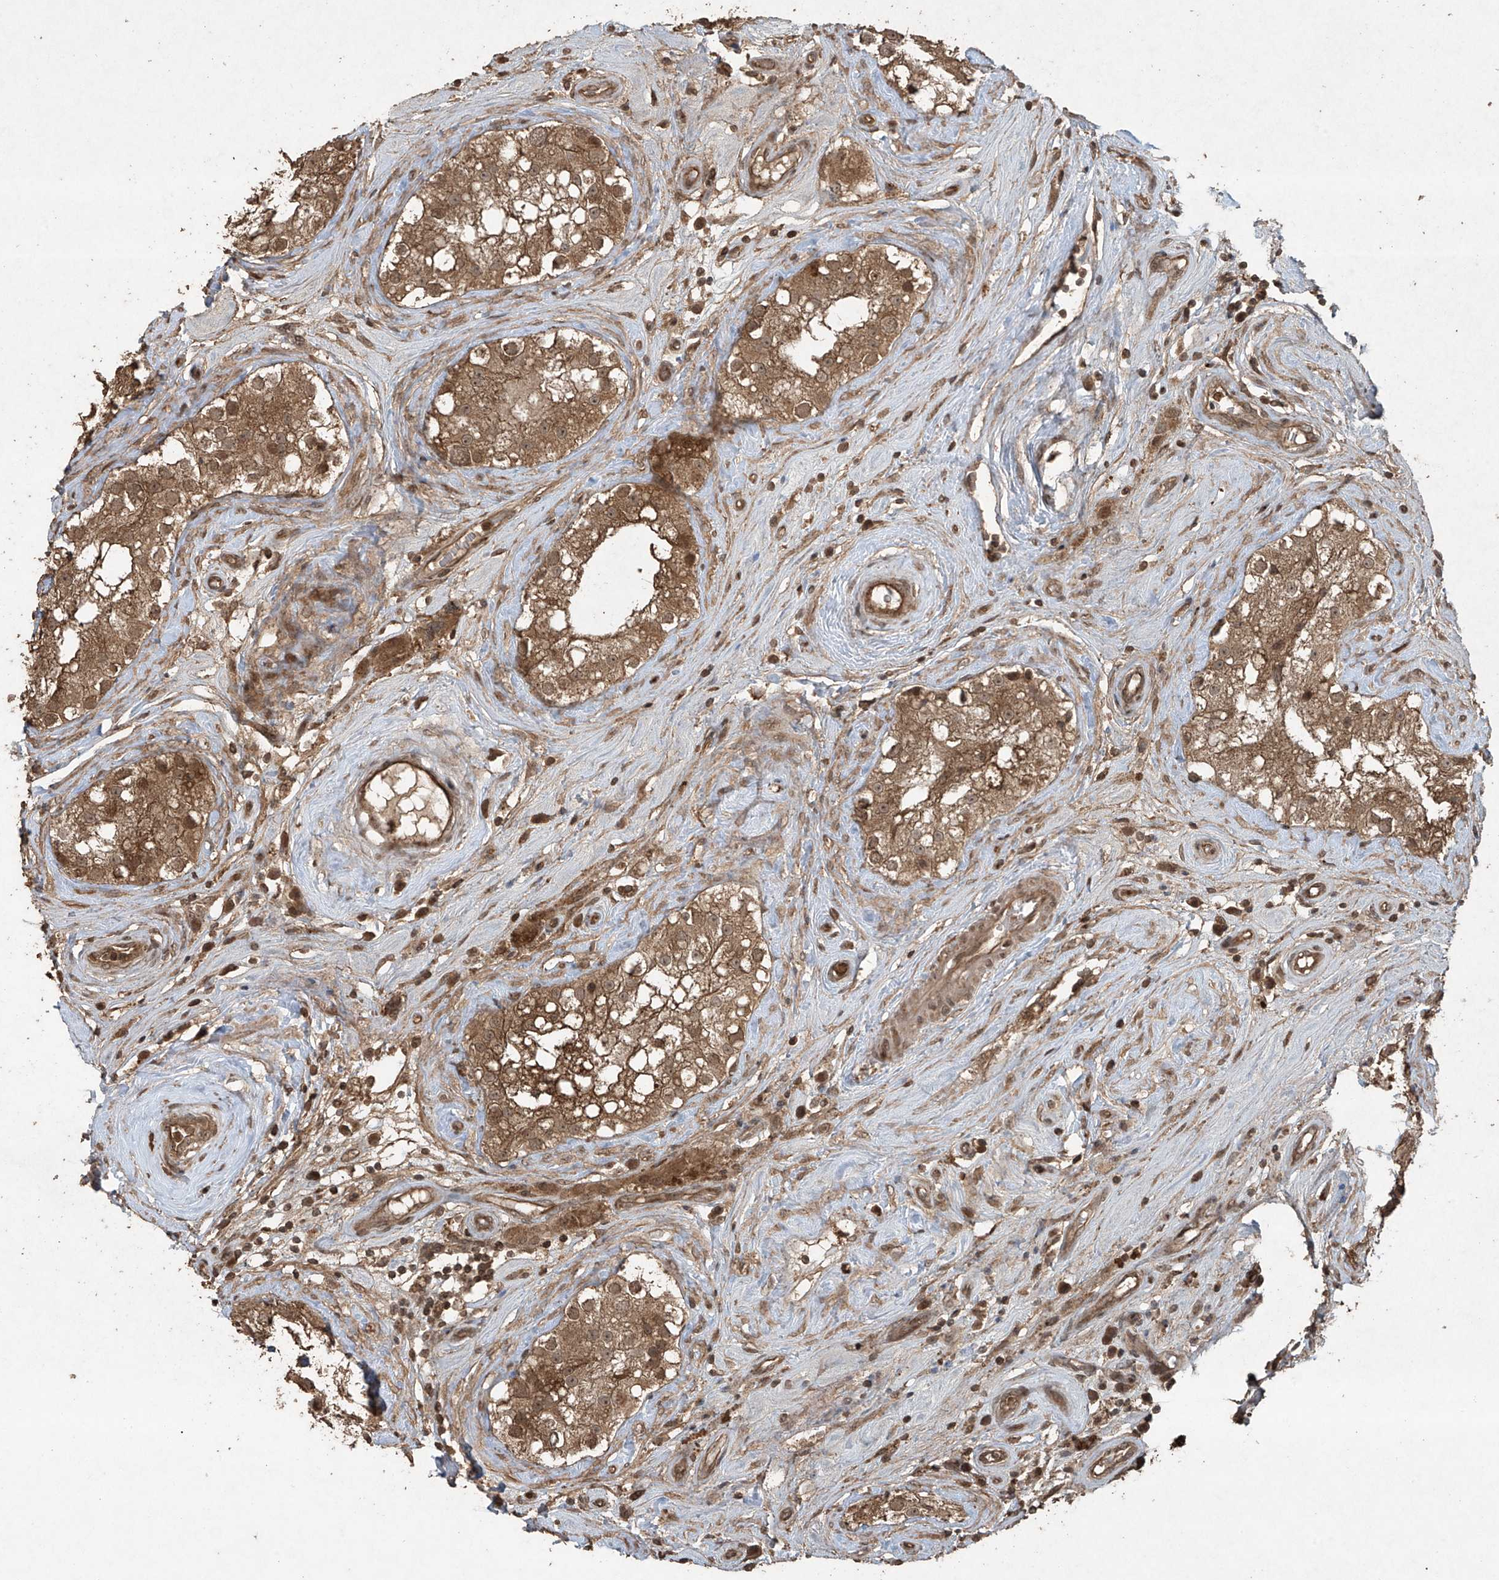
{"staining": {"intensity": "moderate", "quantity": ">75%", "location": "cytoplasmic/membranous,nuclear"}, "tissue": "testis", "cell_type": "Cells in seminiferous ducts", "image_type": "normal", "snomed": [{"axis": "morphology", "description": "Normal tissue, NOS"}, {"axis": "topography", "description": "Testis"}], "caption": "Protein expression analysis of unremarkable testis exhibits moderate cytoplasmic/membranous,nuclear expression in about >75% of cells in seminiferous ducts. Using DAB (brown) and hematoxylin (blue) stains, captured at high magnification using brightfield microscopy.", "gene": "PGPEP1", "patient": {"sex": "male", "age": 84}}